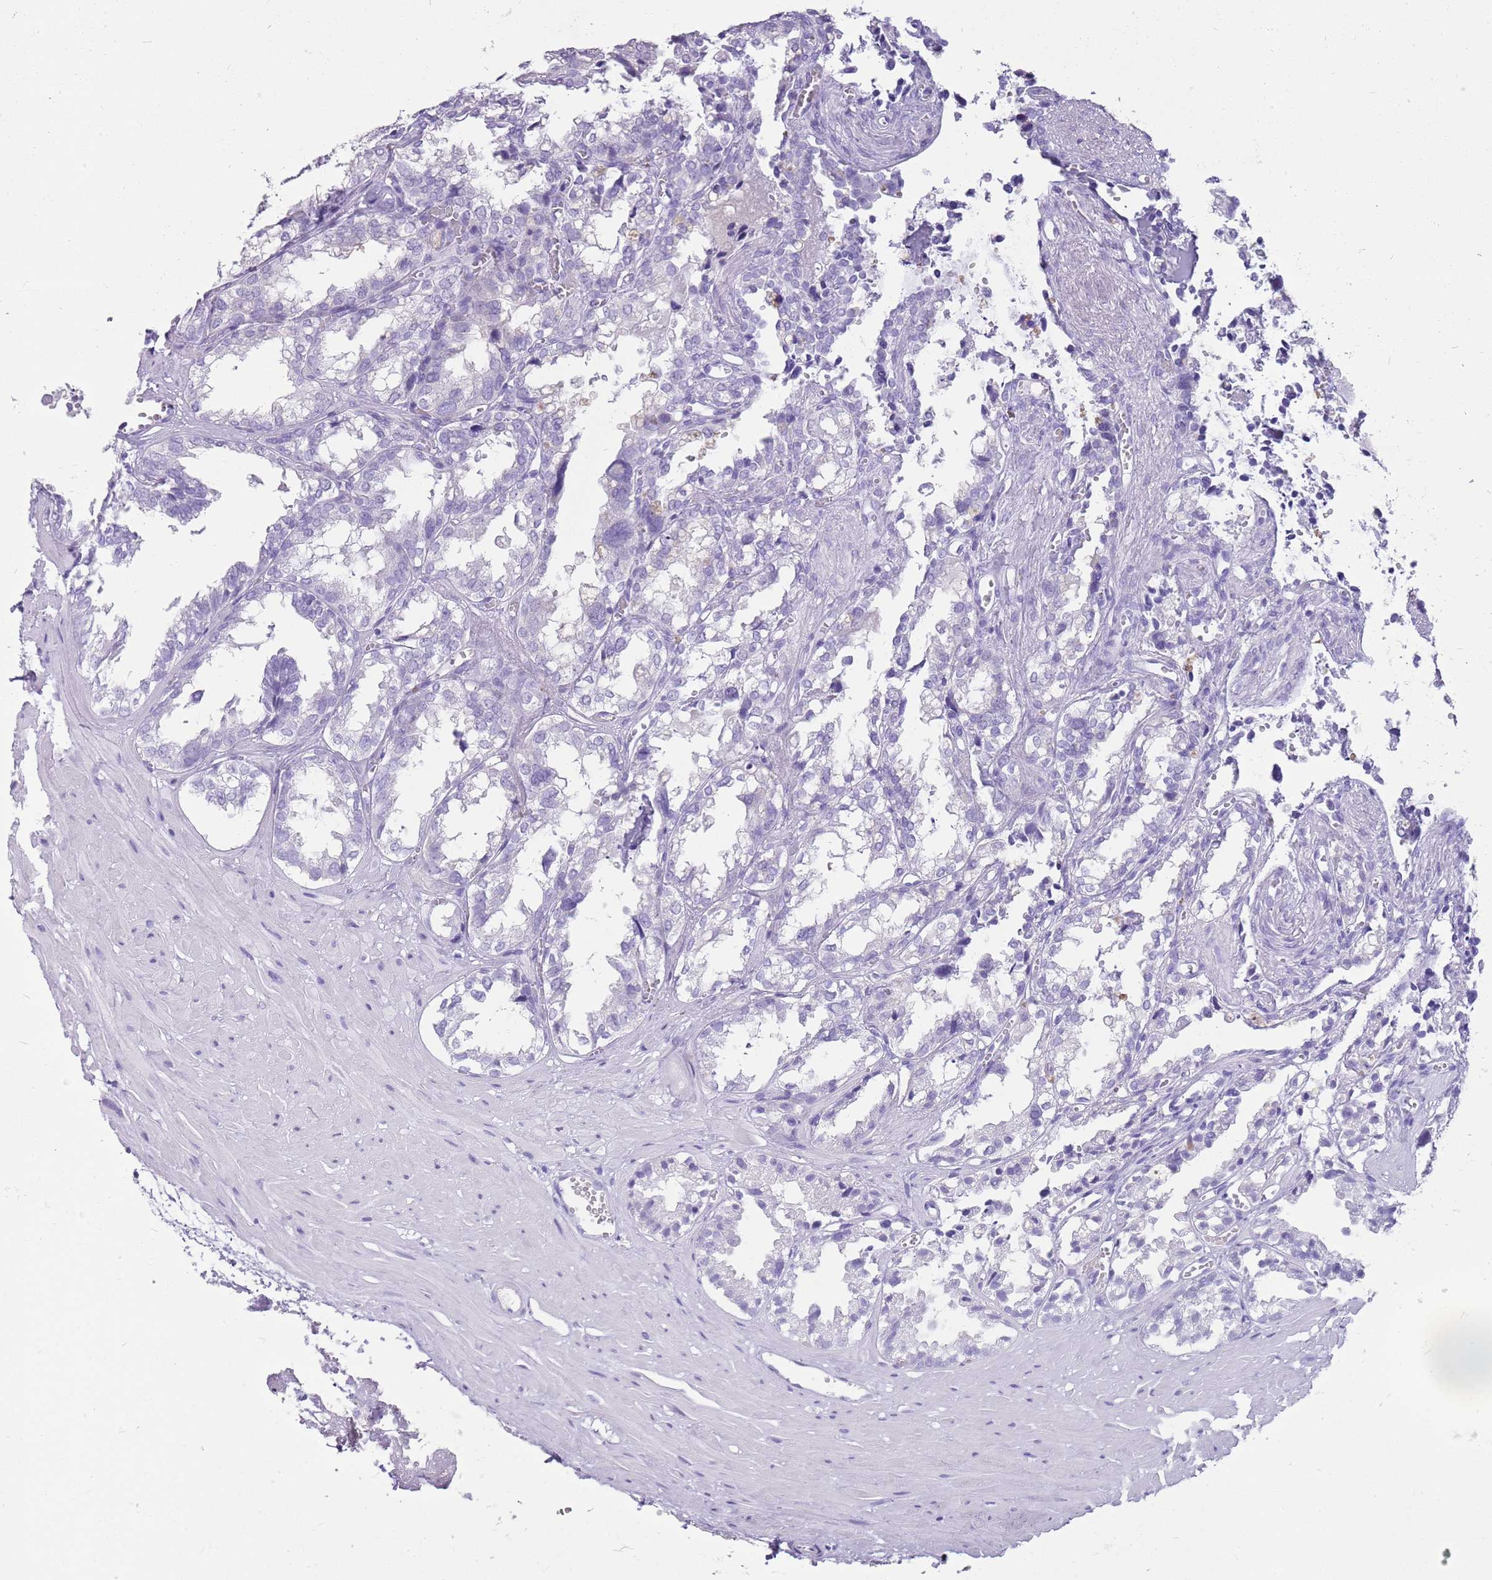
{"staining": {"intensity": "negative", "quantity": "none", "location": "none"}, "tissue": "seminal vesicle", "cell_type": "Glandular cells", "image_type": "normal", "snomed": [{"axis": "morphology", "description": "Normal tissue, NOS"}, {"axis": "topography", "description": "Prostate"}, {"axis": "topography", "description": "Seminal veicle"}], "caption": "IHC image of unremarkable seminal vesicle: seminal vesicle stained with DAB (3,3'-diaminobenzidine) demonstrates no significant protein staining in glandular cells. (DAB (3,3'-diaminobenzidine) immunohistochemistry (IHC) with hematoxylin counter stain).", "gene": "ENSG00000271254", "patient": {"sex": "male", "age": 51}}